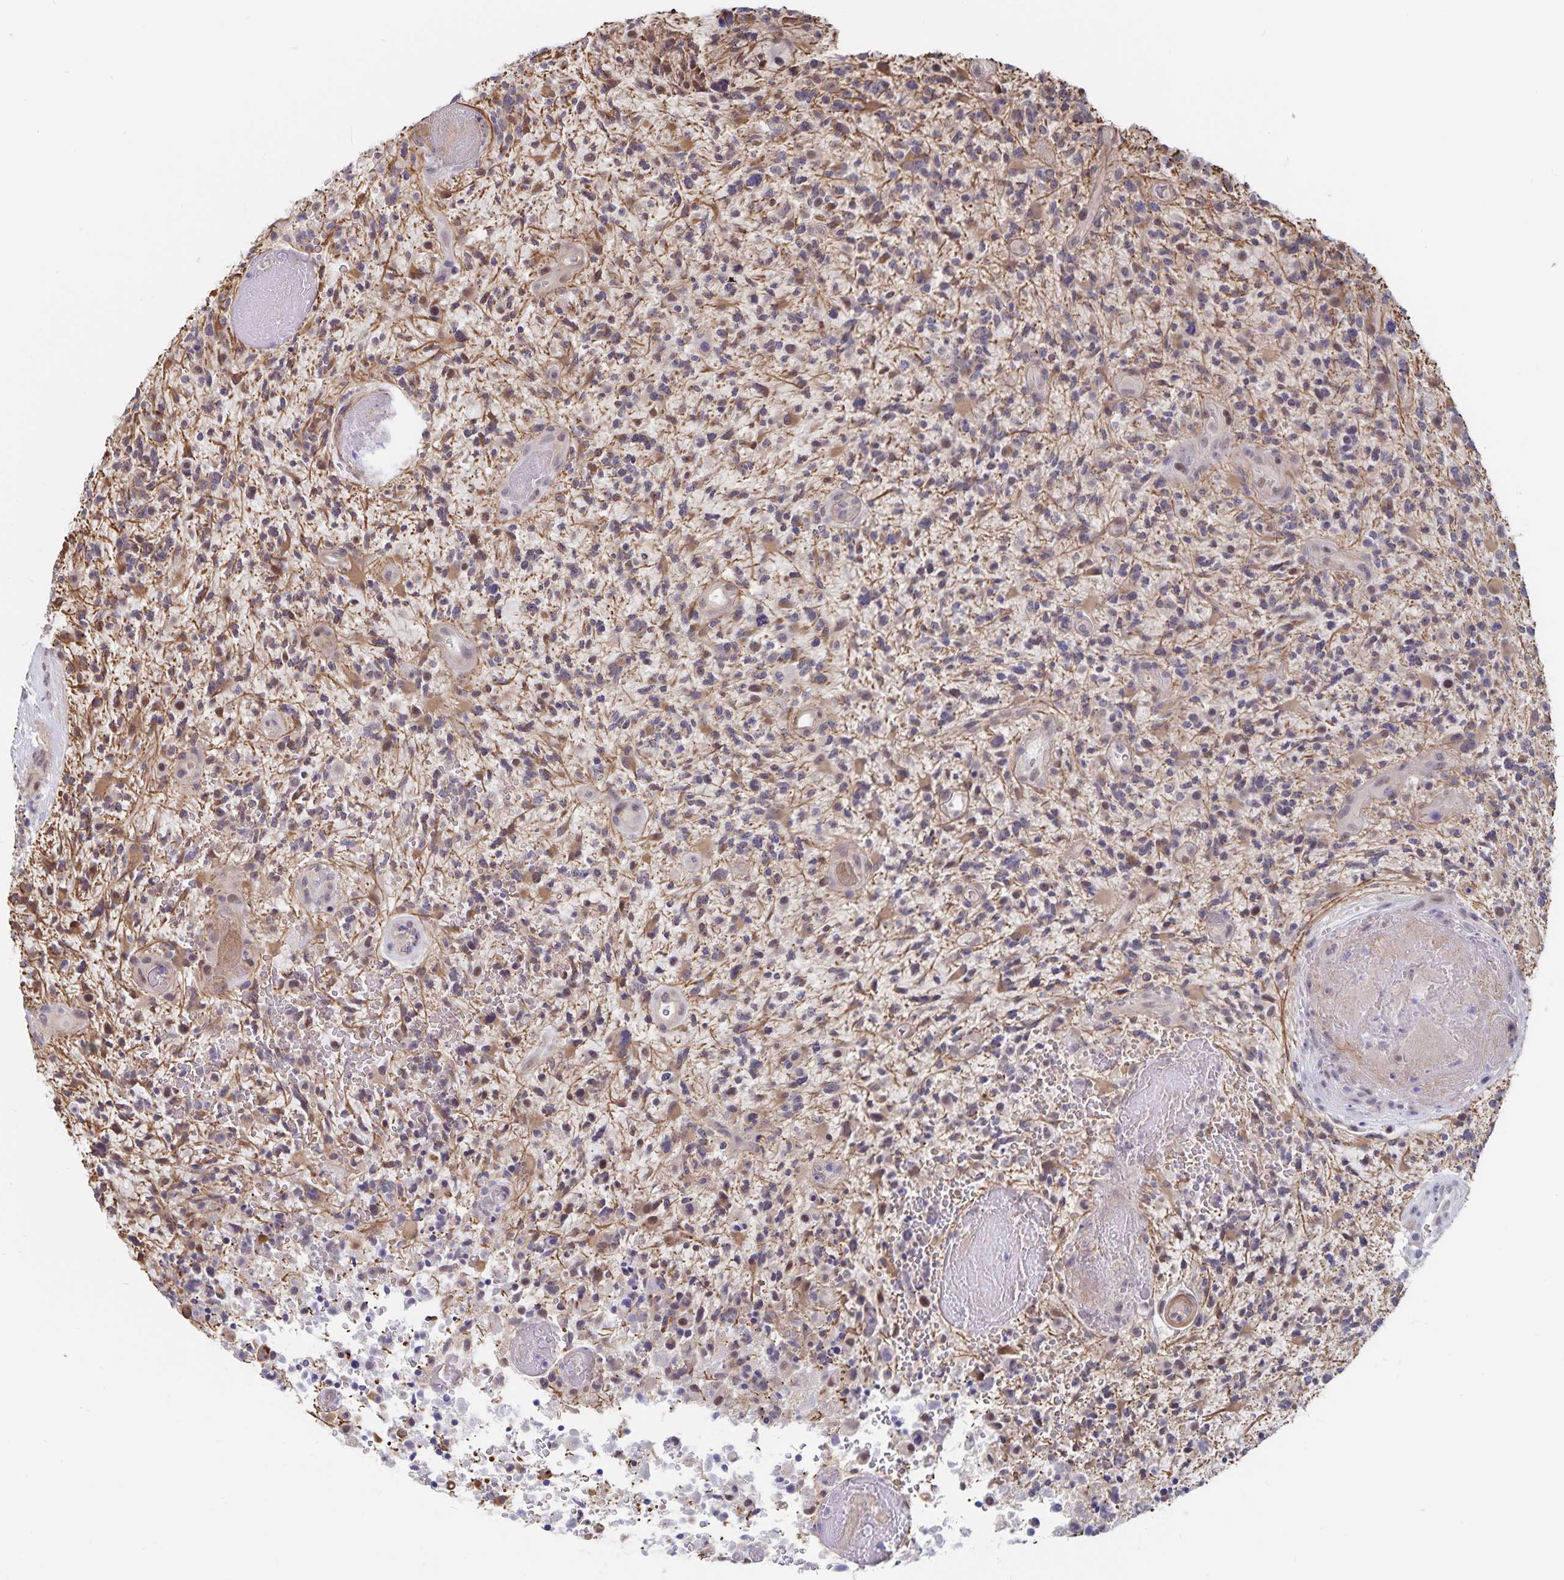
{"staining": {"intensity": "moderate", "quantity": "<25%", "location": "cytoplasmic/membranous,nuclear"}, "tissue": "glioma", "cell_type": "Tumor cells", "image_type": "cancer", "snomed": [{"axis": "morphology", "description": "Glioma, malignant, High grade"}, {"axis": "topography", "description": "Brain"}], "caption": "Brown immunohistochemical staining in glioma demonstrates moderate cytoplasmic/membranous and nuclear positivity in approximately <25% of tumor cells.", "gene": "BAG6", "patient": {"sex": "female", "age": 71}}